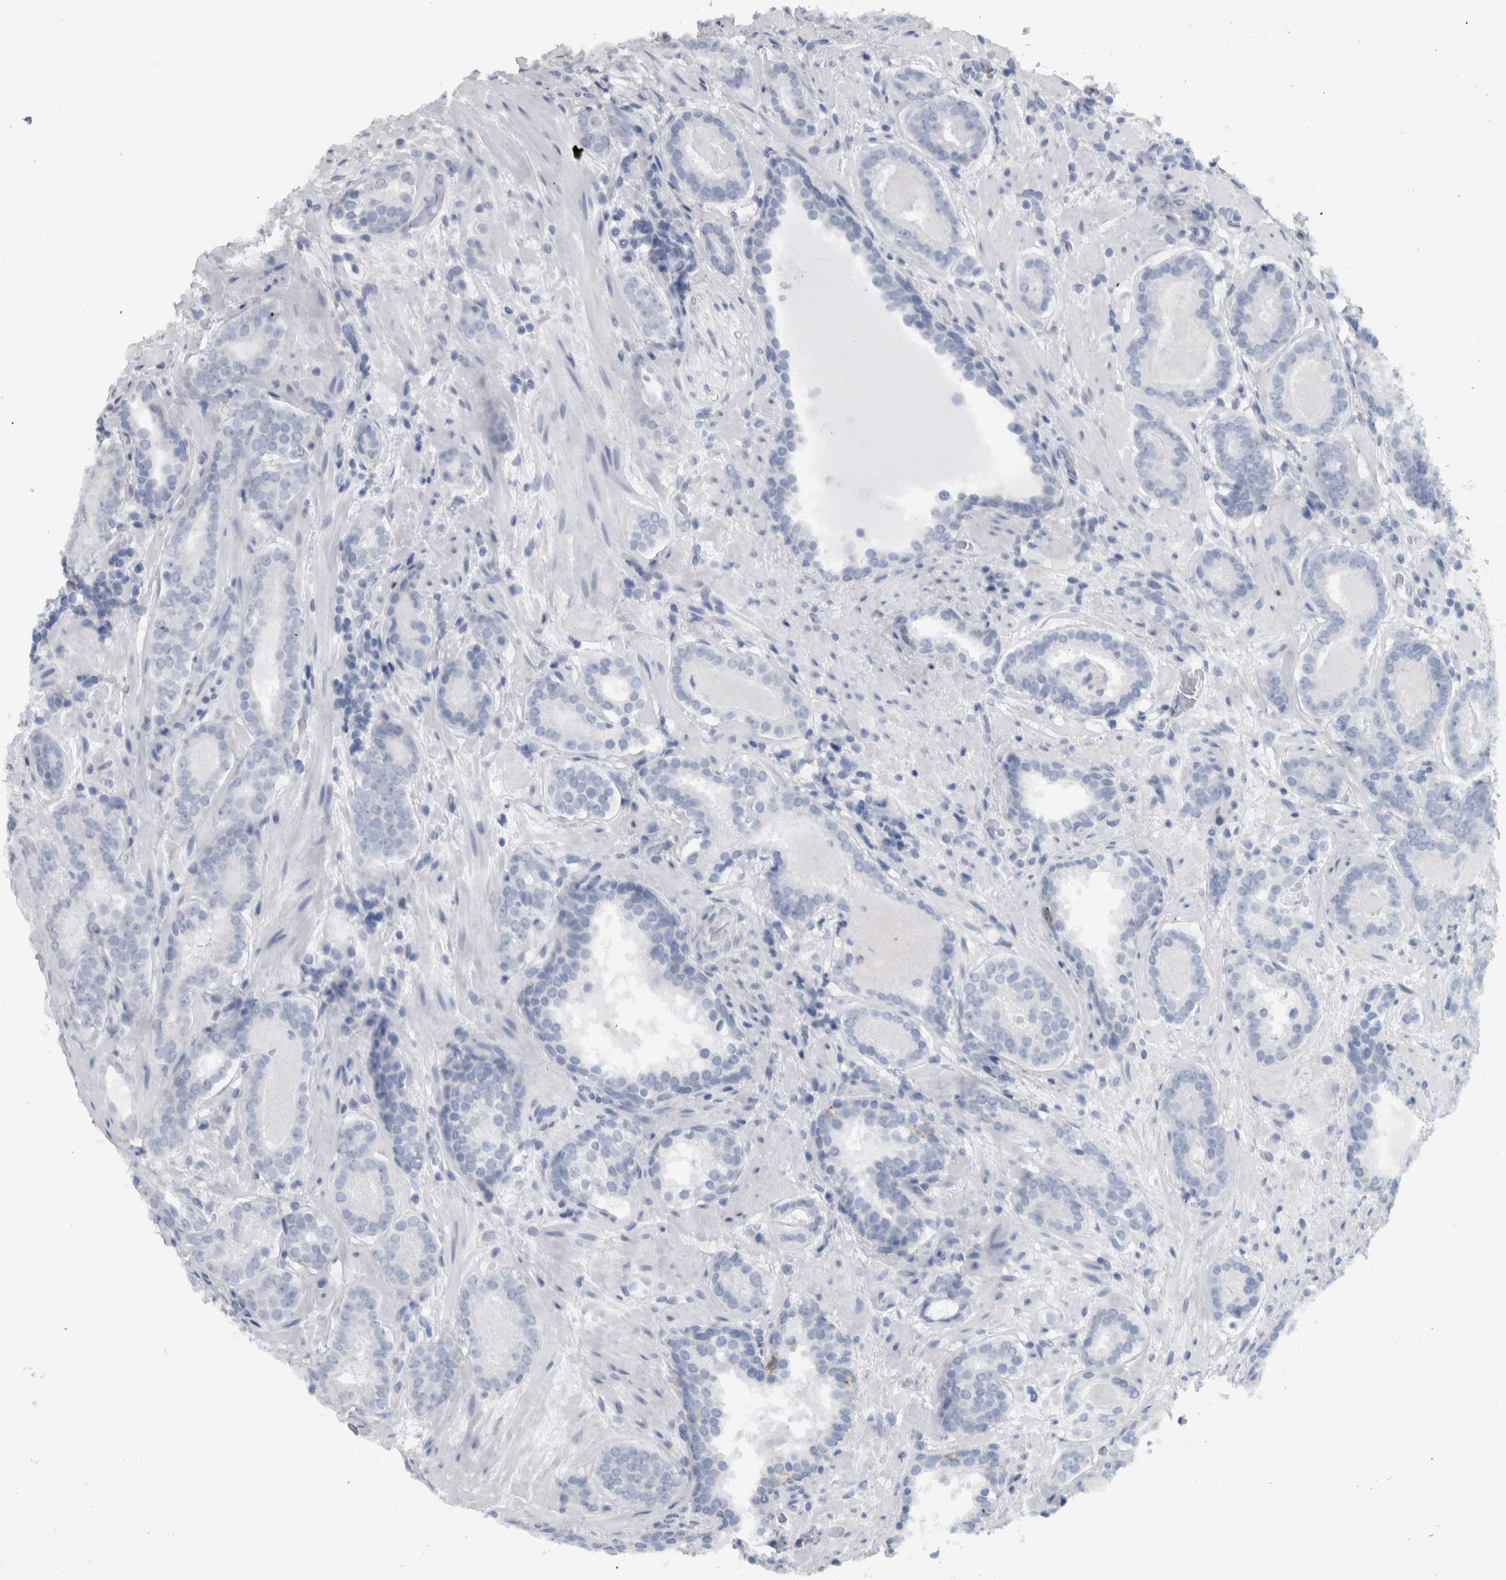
{"staining": {"intensity": "negative", "quantity": "none", "location": "none"}, "tissue": "prostate cancer", "cell_type": "Tumor cells", "image_type": "cancer", "snomed": [{"axis": "morphology", "description": "Adenocarcinoma, Low grade"}, {"axis": "topography", "description": "Prostate"}], "caption": "Immunohistochemistry (IHC) histopathology image of adenocarcinoma (low-grade) (prostate) stained for a protein (brown), which reveals no positivity in tumor cells.", "gene": "CDH17", "patient": {"sex": "male", "age": 69}}